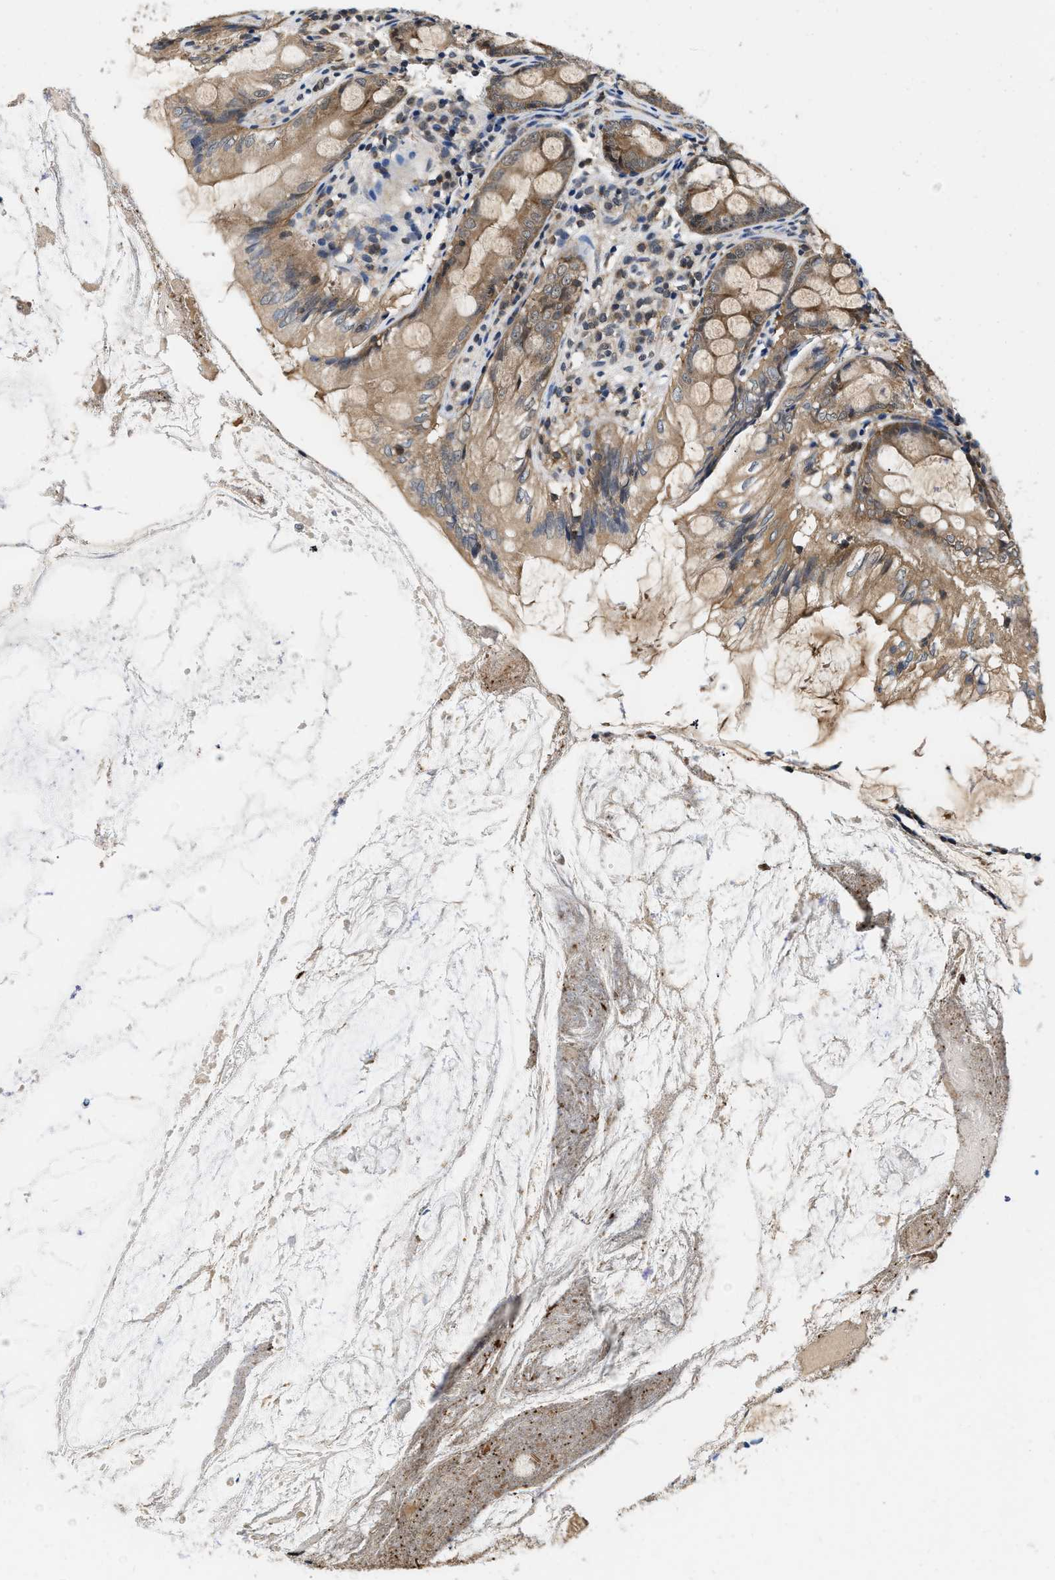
{"staining": {"intensity": "moderate", "quantity": ">75%", "location": "cytoplasmic/membranous"}, "tissue": "appendix", "cell_type": "Glandular cells", "image_type": "normal", "snomed": [{"axis": "morphology", "description": "Normal tissue, NOS"}, {"axis": "topography", "description": "Appendix"}], "caption": "Protein staining of normal appendix exhibits moderate cytoplasmic/membranous positivity in about >75% of glandular cells.", "gene": "ATF7IP", "patient": {"sex": "female", "age": 77}}